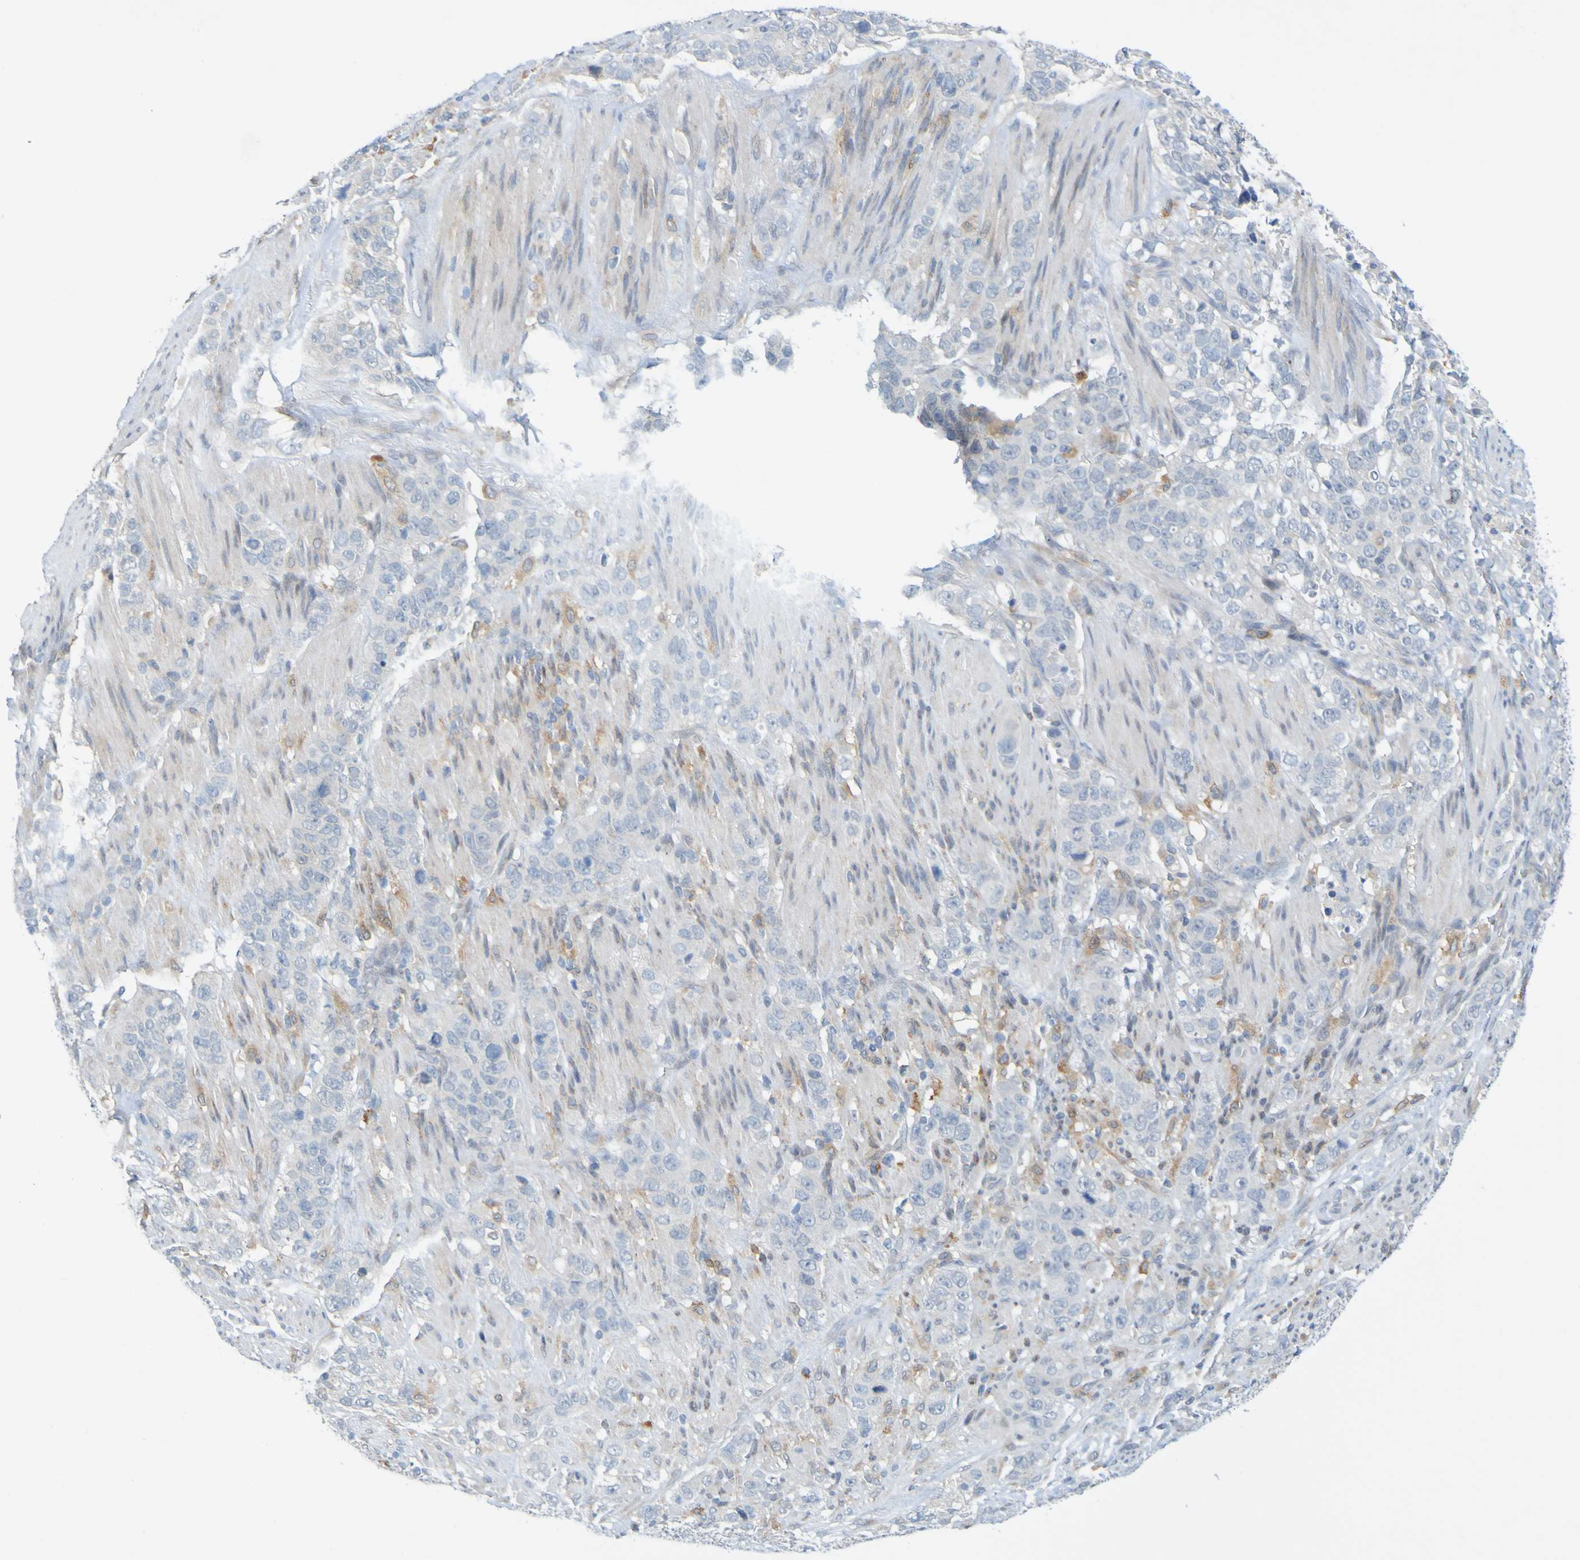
{"staining": {"intensity": "negative", "quantity": "none", "location": "none"}, "tissue": "stomach cancer", "cell_type": "Tumor cells", "image_type": "cancer", "snomed": [{"axis": "morphology", "description": "Adenocarcinoma, NOS"}, {"axis": "topography", "description": "Stomach"}], "caption": "High power microscopy micrograph of an IHC micrograph of stomach cancer, revealing no significant positivity in tumor cells.", "gene": "LILRB5", "patient": {"sex": "male", "age": 48}}